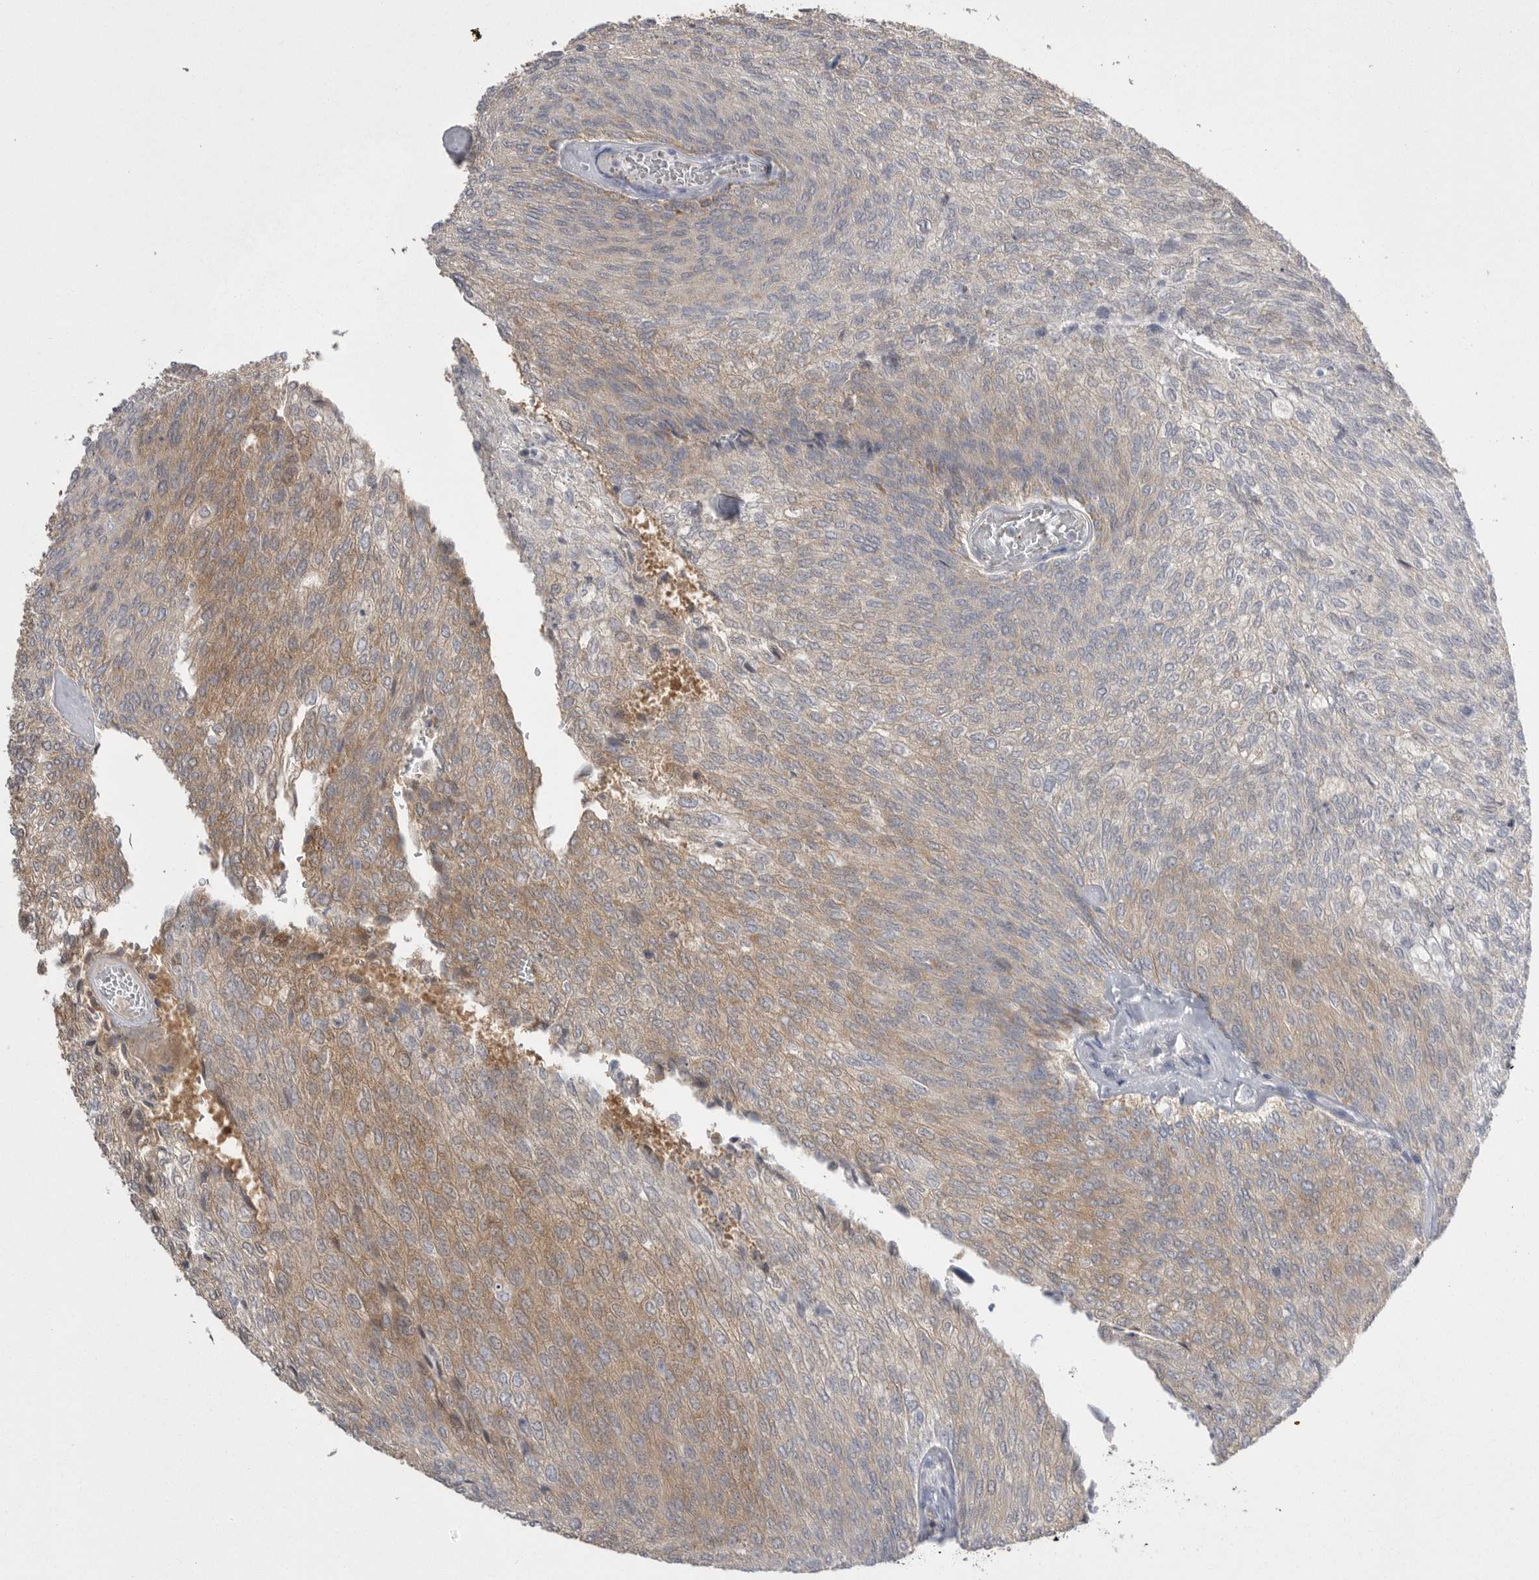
{"staining": {"intensity": "moderate", "quantity": ">75%", "location": "cytoplasmic/membranous"}, "tissue": "urothelial cancer", "cell_type": "Tumor cells", "image_type": "cancer", "snomed": [{"axis": "morphology", "description": "Urothelial carcinoma, Low grade"}, {"axis": "topography", "description": "Urinary bladder"}], "caption": "A brown stain shows moderate cytoplasmic/membranous positivity of a protein in human urothelial cancer tumor cells.", "gene": "KYAT3", "patient": {"sex": "female", "age": 79}}